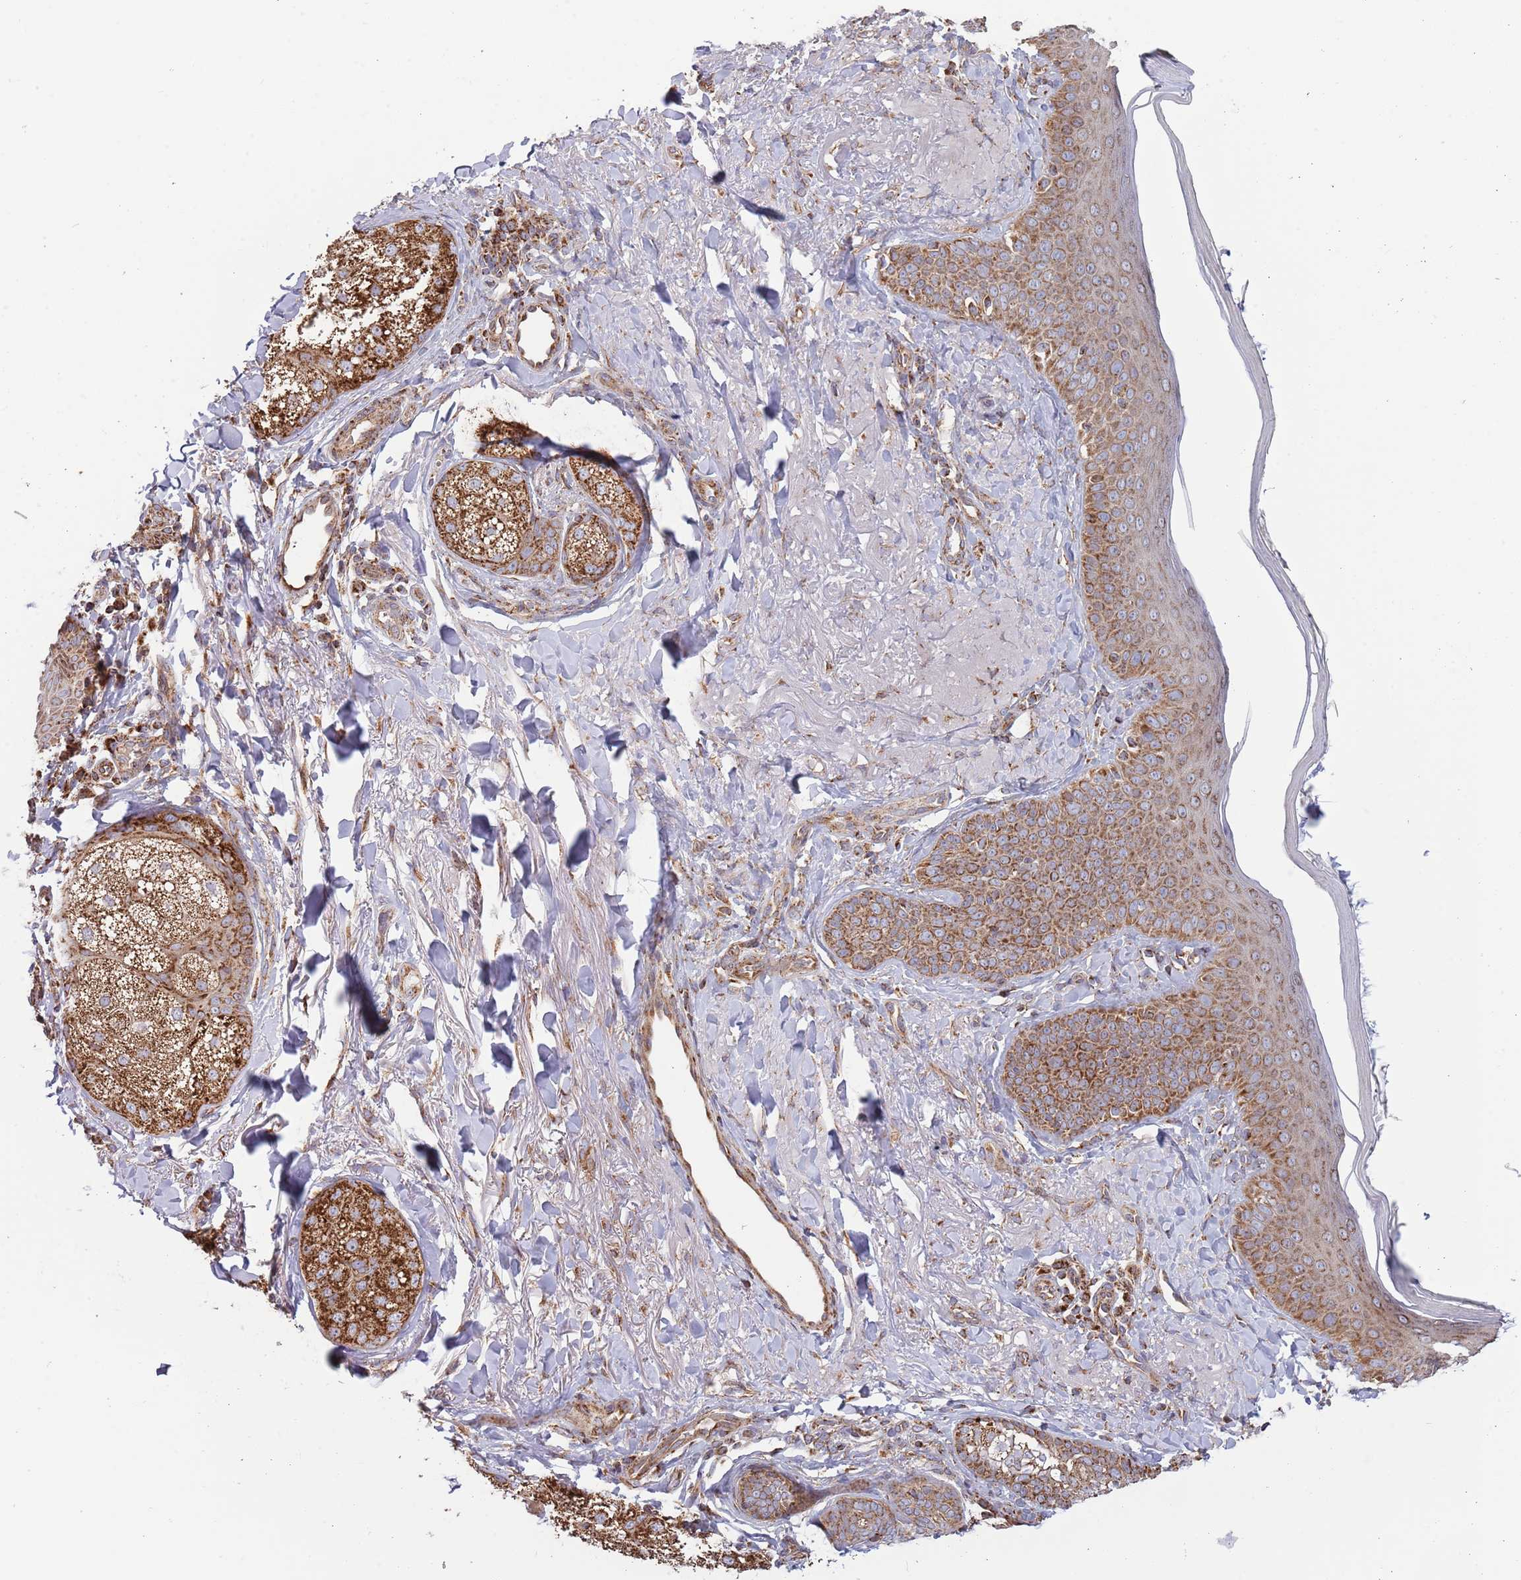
{"staining": {"intensity": "moderate", "quantity": ">75%", "location": "cytoplasmic/membranous"}, "tissue": "skin", "cell_type": "Fibroblasts", "image_type": "normal", "snomed": [{"axis": "morphology", "description": "Normal tissue, NOS"}, {"axis": "topography", "description": "Skin"}], "caption": "An image showing moderate cytoplasmic/membranous positivity in about >75% of fibroblasts in benign skin, as visualized by brown immunohistochemical staining.", "gene": "ATP5PD", "patient": {"sex": "male", "age": 57}}